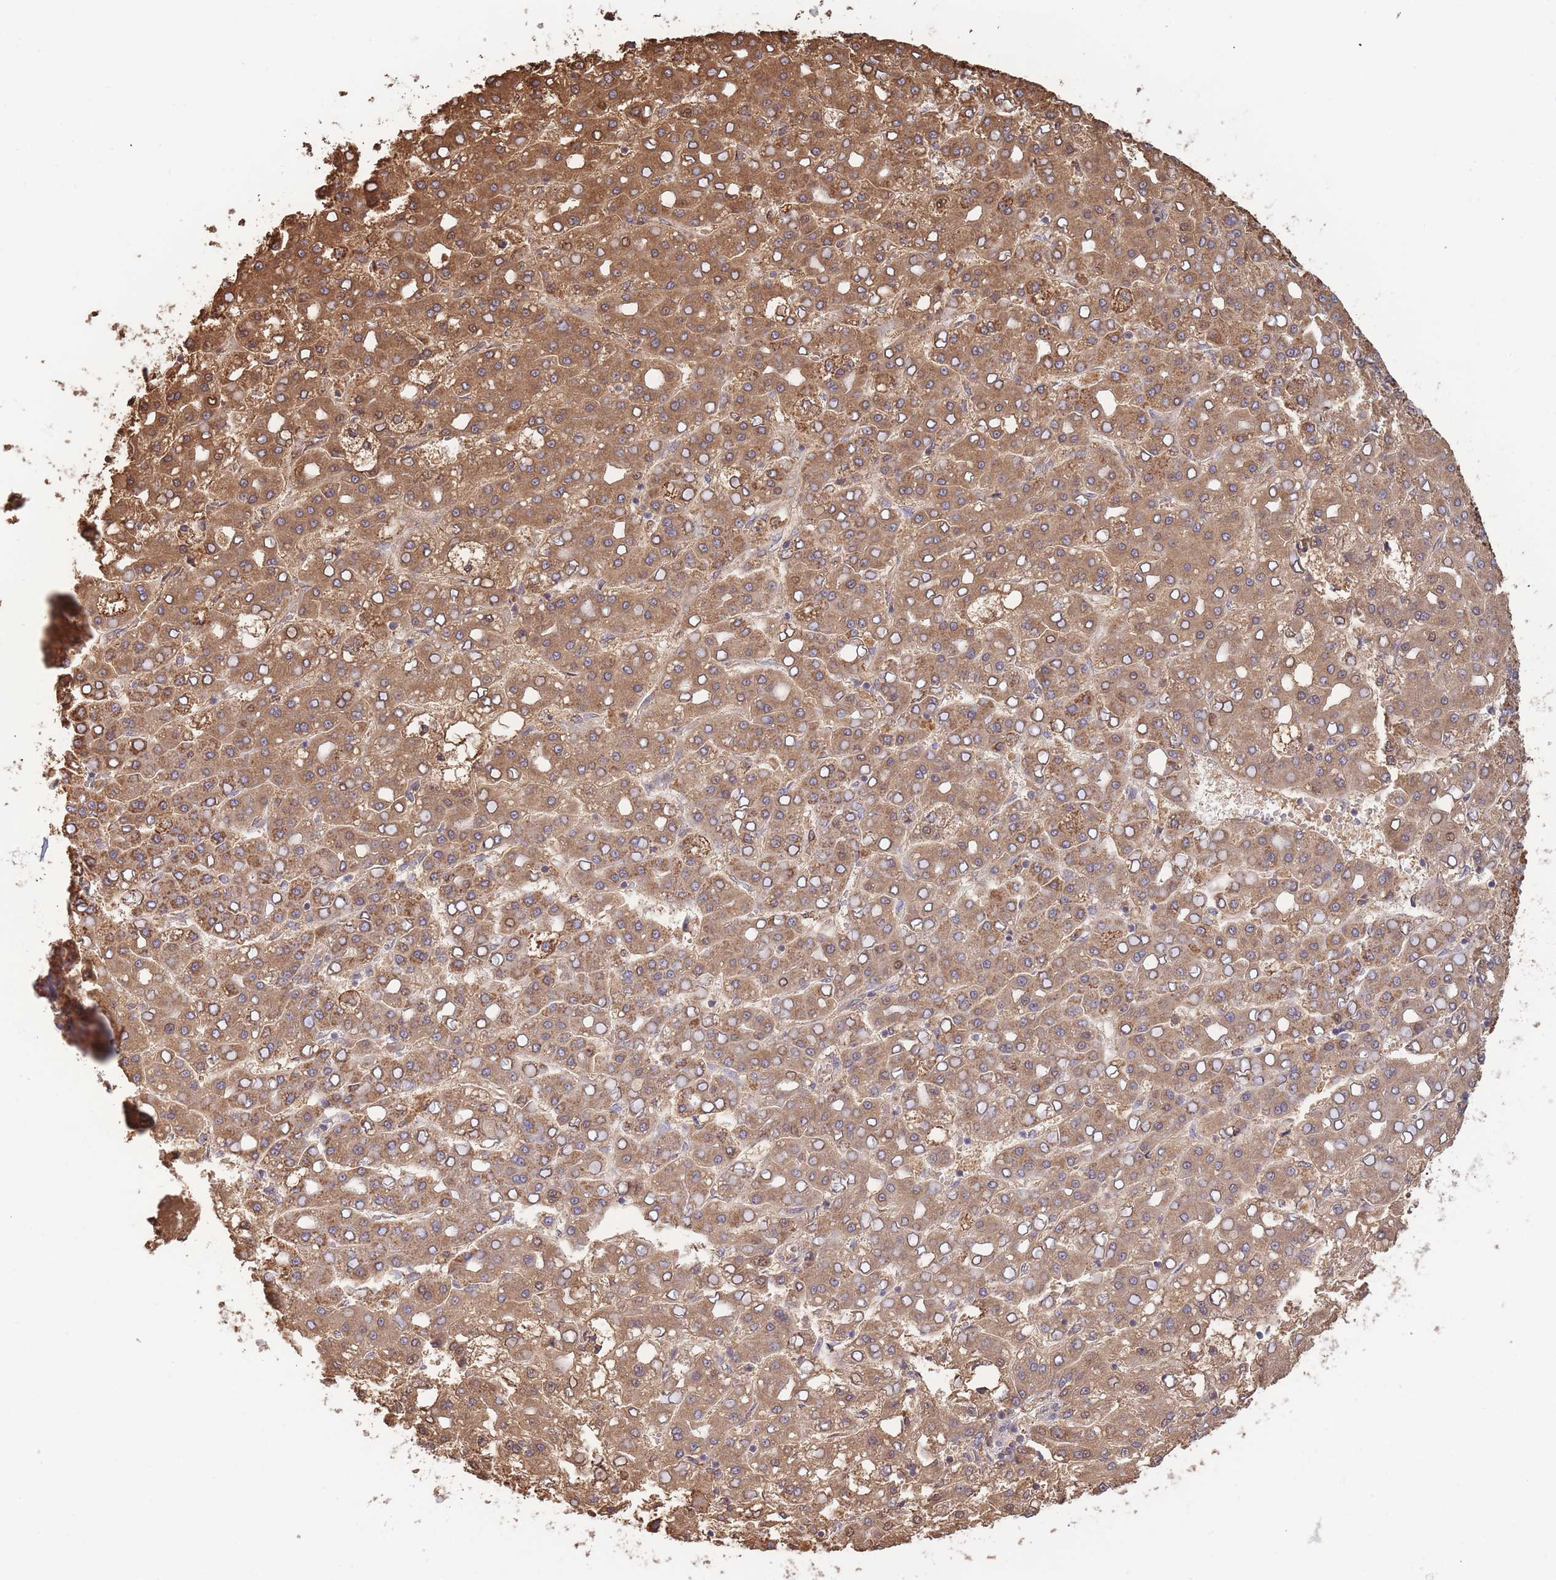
{"staining": {"intensity": "moderate", "quantity": ">75%", "location": "cytoplasmic/membranous"}, "tissue": "liver cancer", "cell_type": "Tumor cells", "image_type": "cancer", "snomed": [{"axis": "morphology", "description": "Carcinoma, Hepatocellular, NOS"}, {"axis": "topography", "description": "Liver"}], "caption": "Protein staining of hepatocellular carcinoma (liver) tissue demonstrates moderate cytoplasmic/membranous staining in about >75% of tumor cells.", "gene": "MRPL17", "patient": {"sex": "male", "age": 65}}